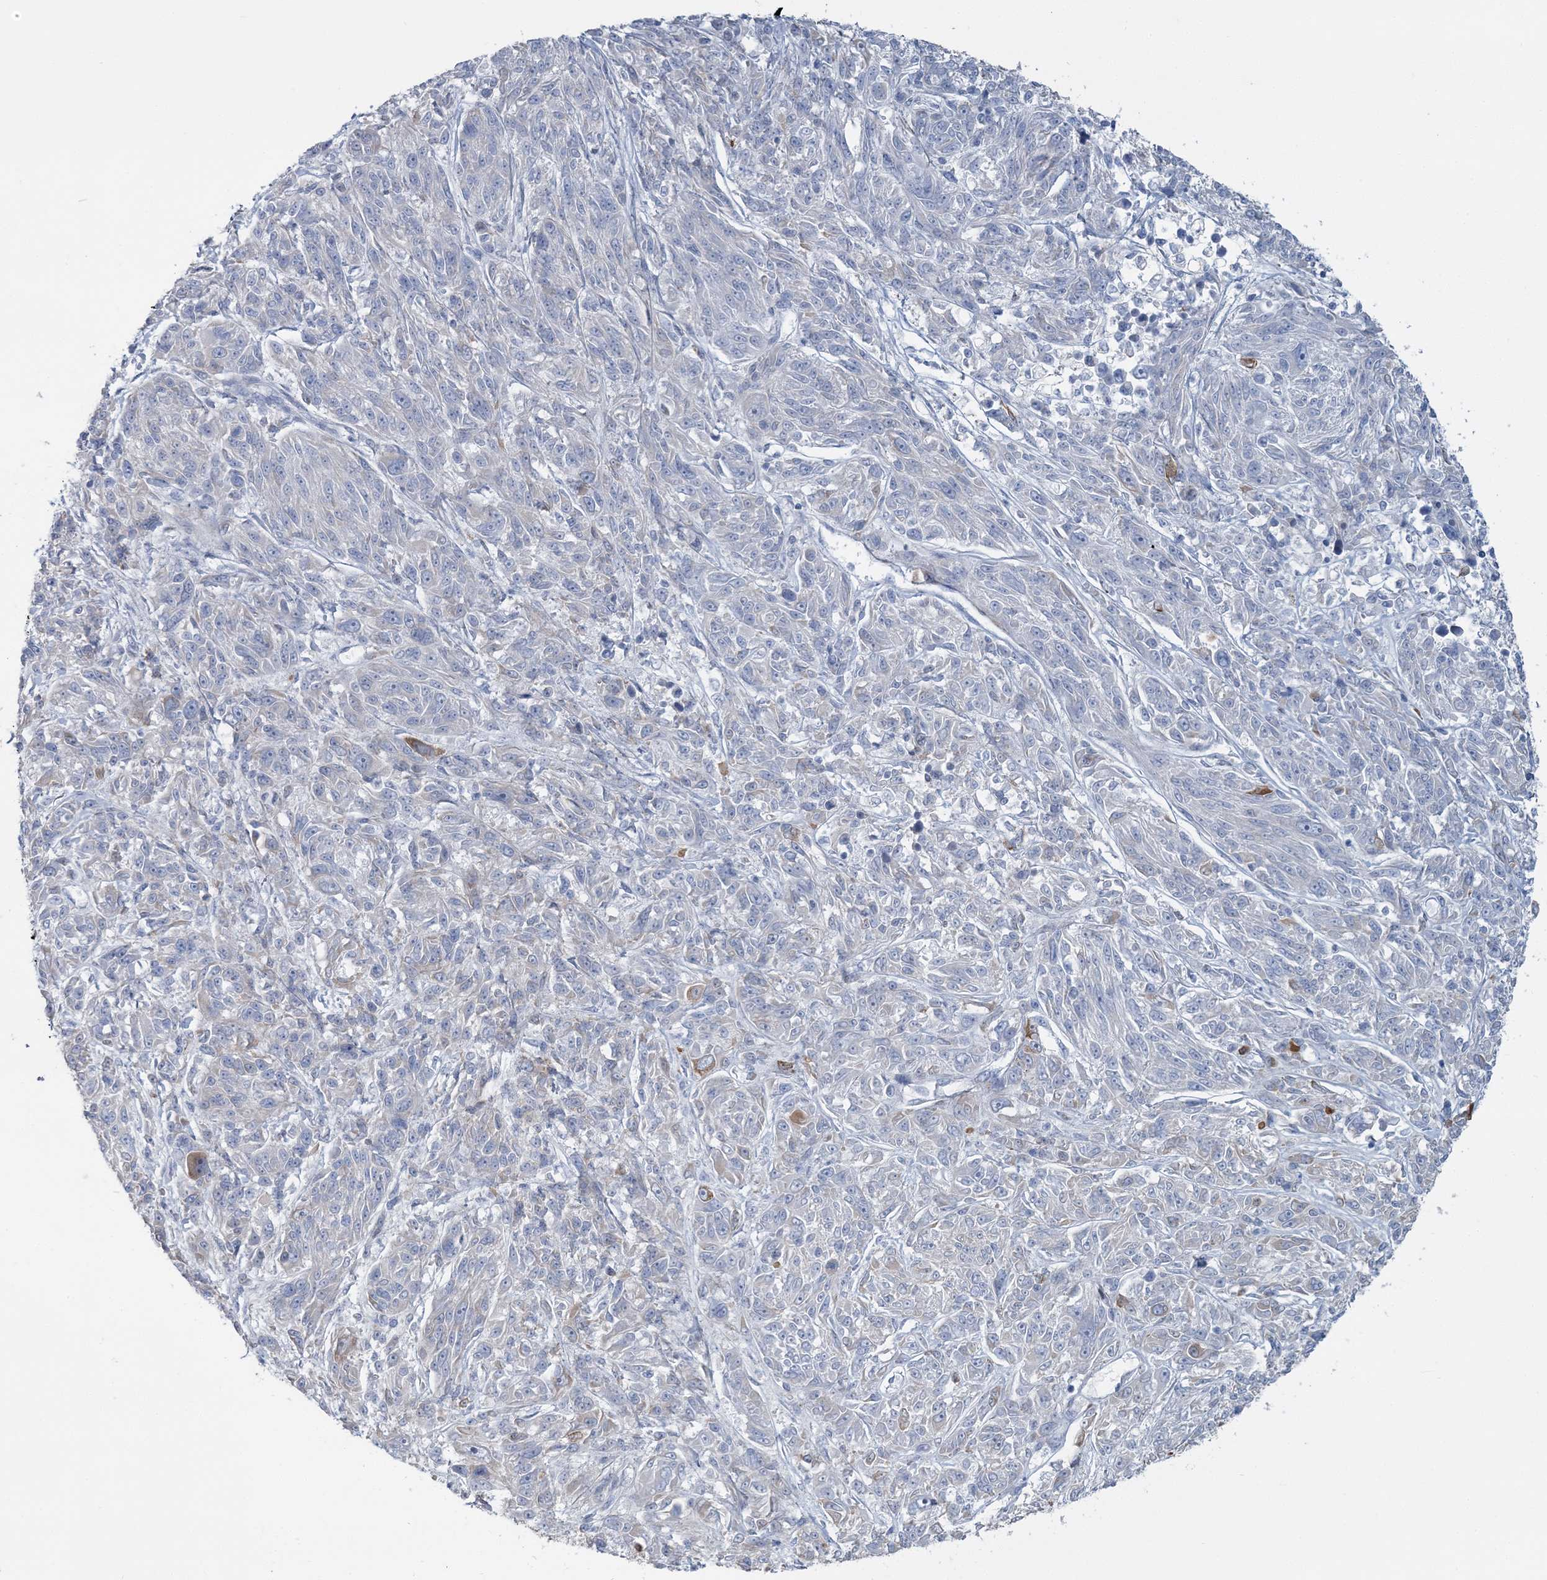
{"staining": {"intensity": "negative", "quantity": "none", "location": "none"}, "tissue": "melanoma", "cell_type": "Tumor cells", "image_type": "cancer", "snomed": [{"axis": "morphology", "description": "Malignant melanoma, NOS"}, {"axis": "topography", "description": "Skin"}], "caption": "DAB immunohistochemical staining of malignant melanoma displays no significant expression in tumor cells.", "gene": "CMBL", "patient": {"sex": "male", "age": 53}}